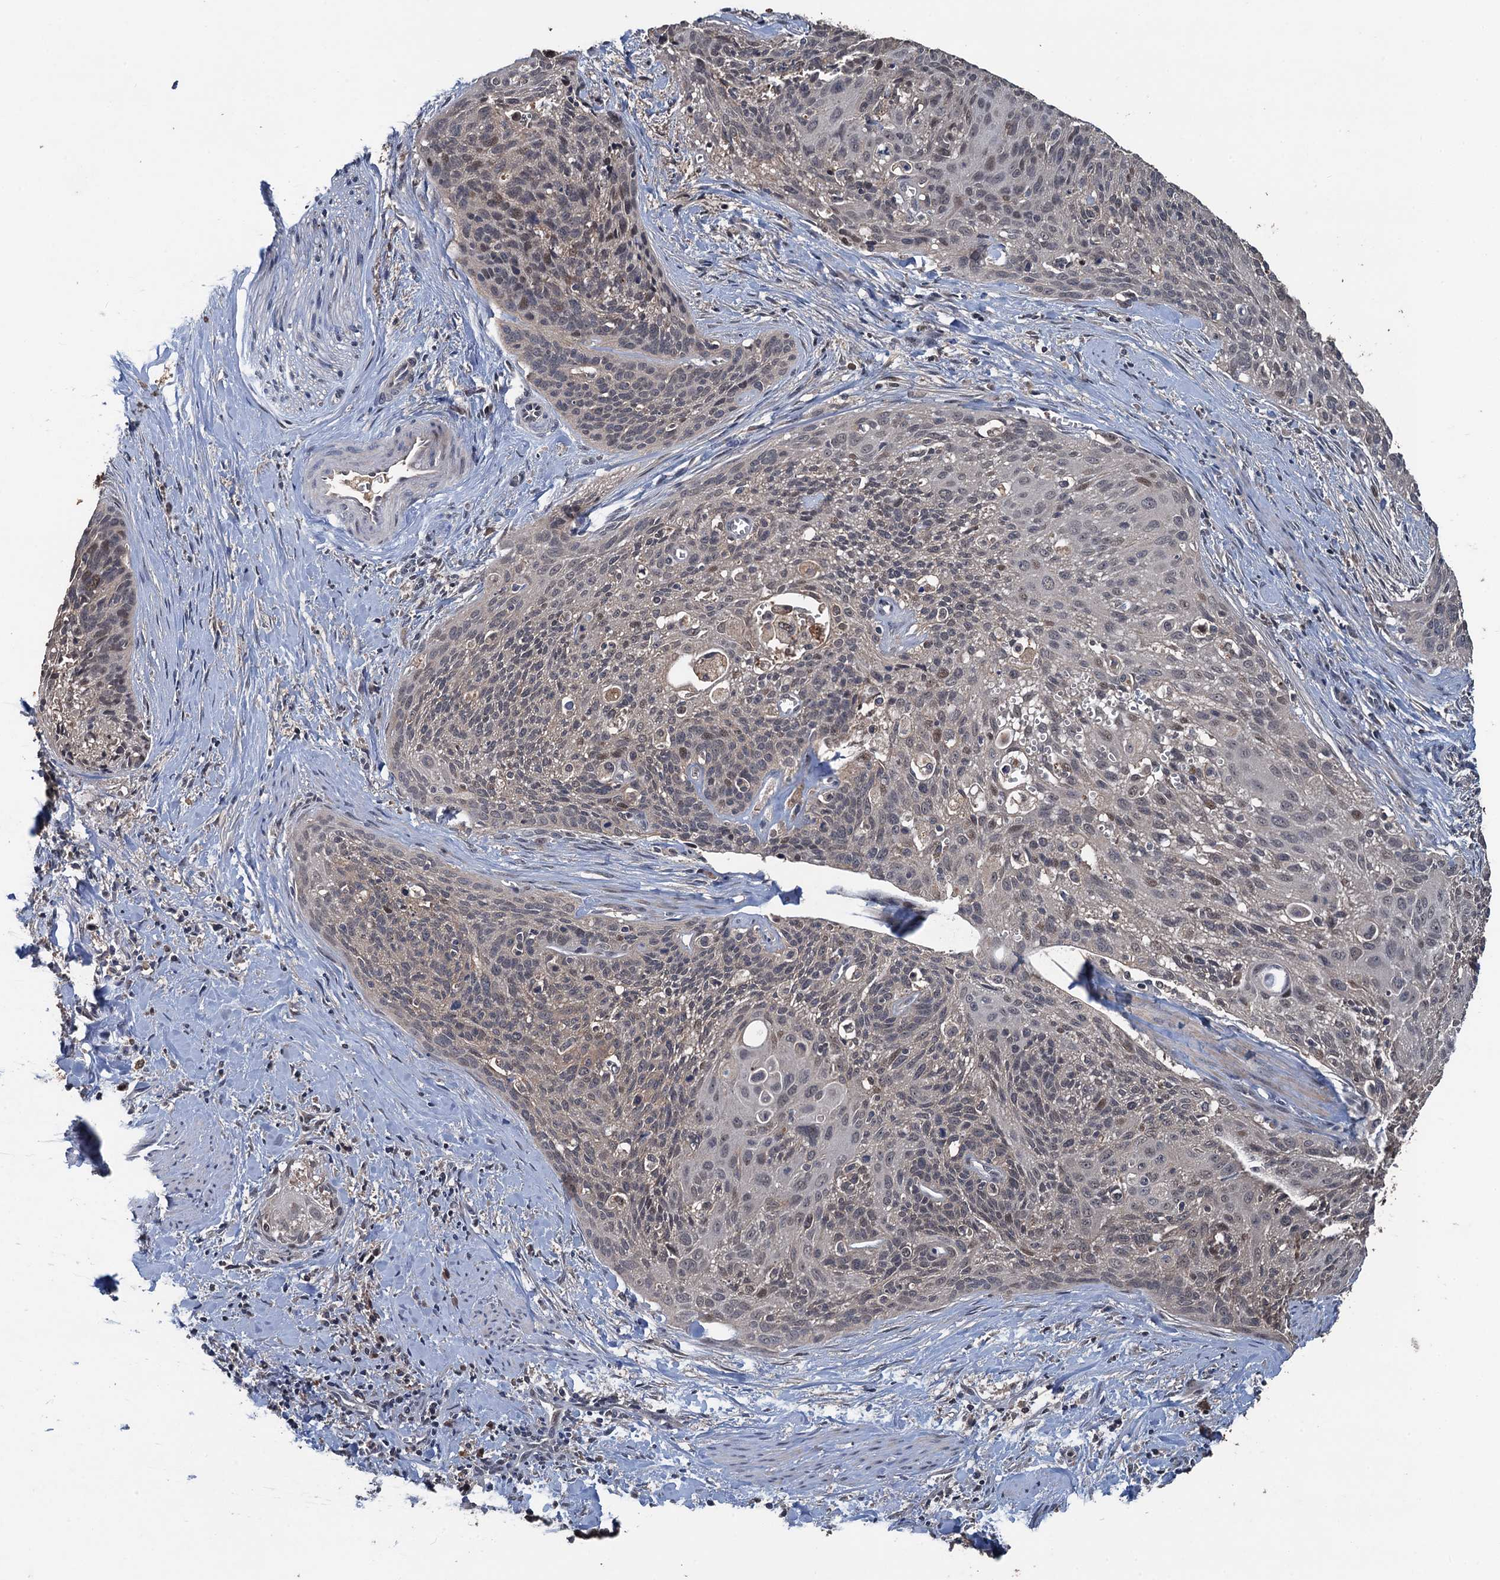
{"staining": {"intensity": "weak", "quantity": "<25%", "location": "nuclear"}, "tissue": "cervical cancer", "cell_type": "Tumor cells", "image_type": "cancer", "snomed": [{"axis": "morphology", "description": "Squamous cell carcinoma, NOS"}, {"axis": "topography", "description": "Cervix"}], "caption": "IHC micrograph of neoplastic tissue: human squamous cell carcinoma (cervical) stained with DAB (3,3'-diaminobenzidine) shows no significant protein expression in tumor cells.", "gene": "ZNF438", "patient": {"sex": "female", "age": 55}}